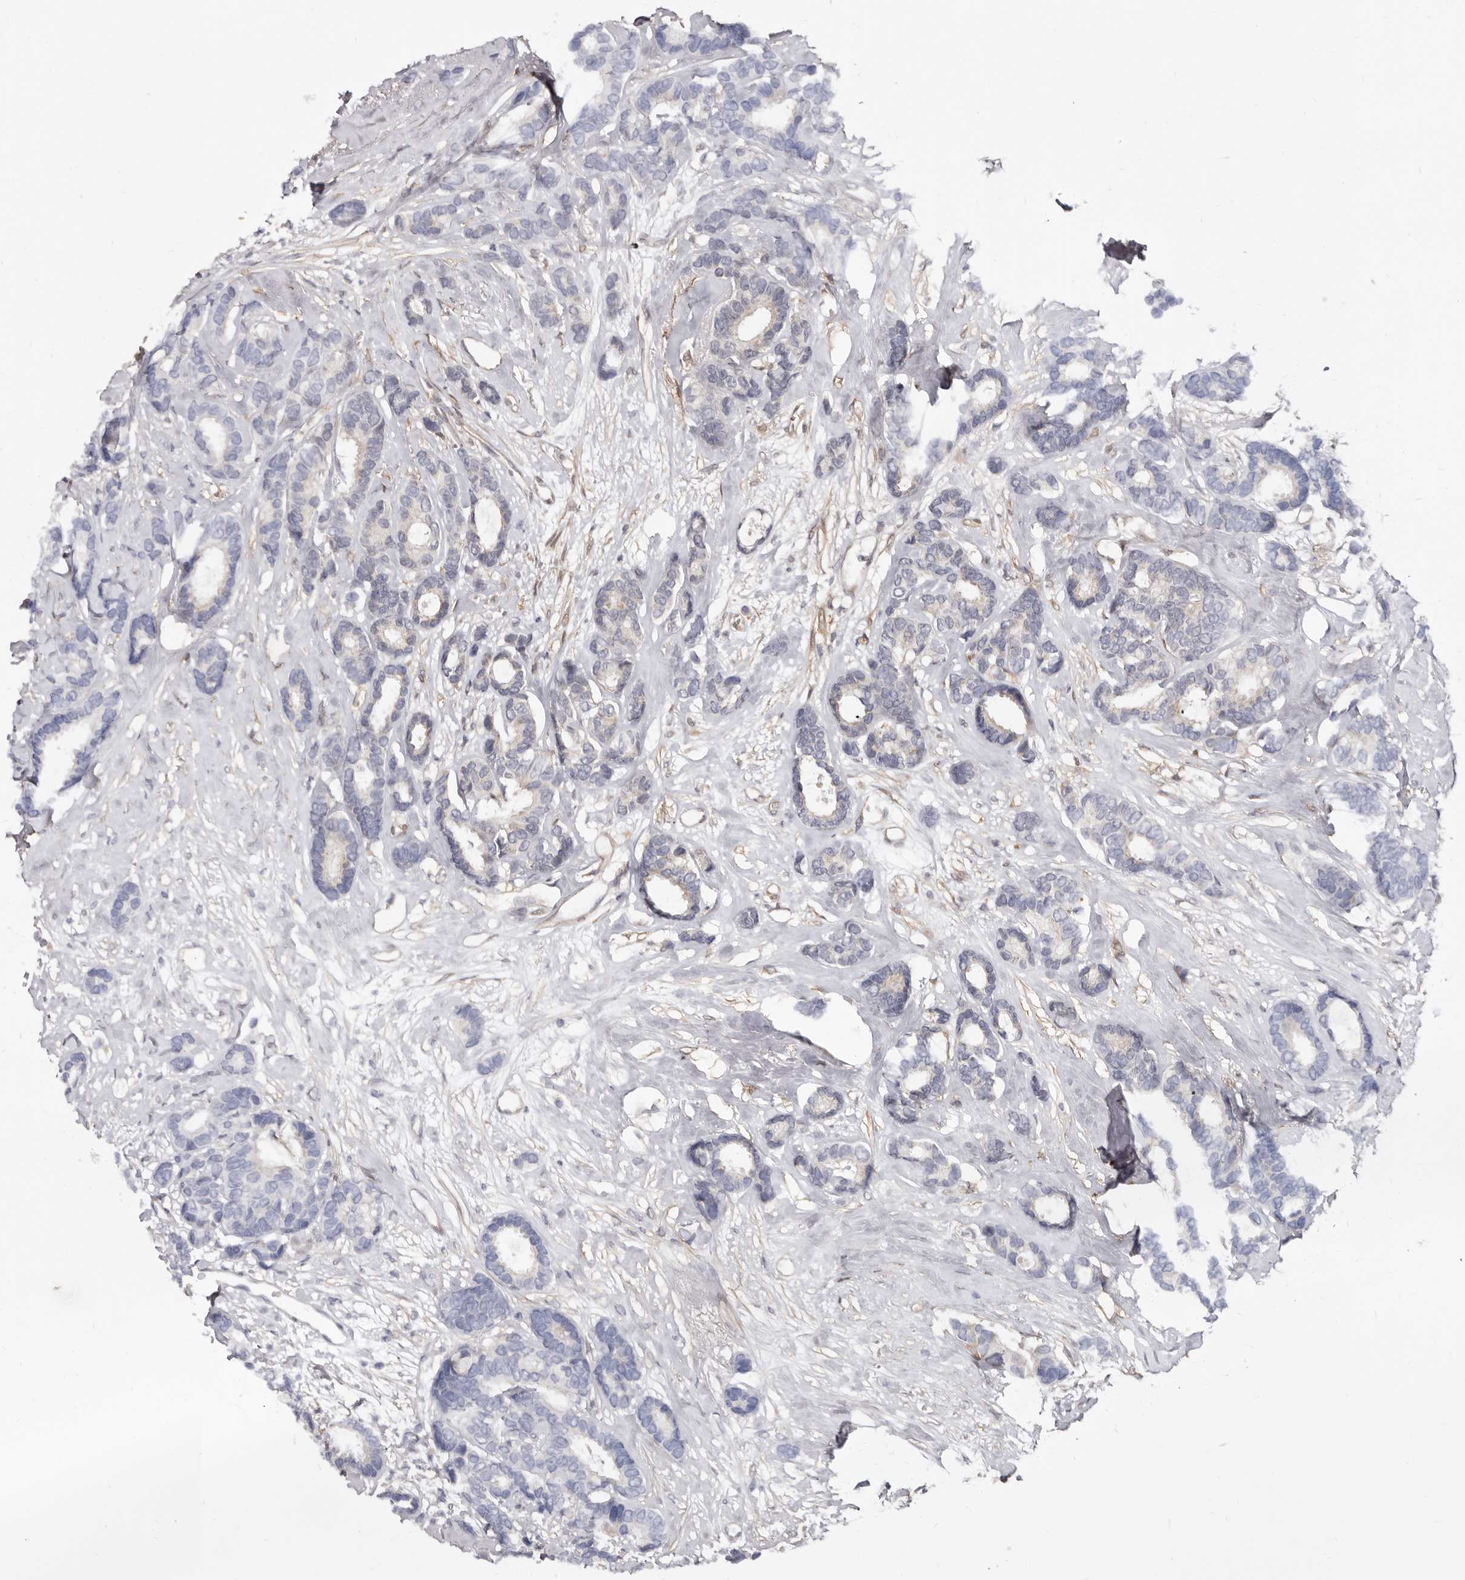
{"staining": {"intensity": "negative", "quantity": "none", "location": "none"}, "tissue": "breast cancer", "cell_type": "Tumor cells", "image_type": "cancer", "snomed": [{"axis": "morphology", "description": "Duct carcinoma"}, {"axis": "topography", "description": "Breast"}], "caption": "IHC photomicrograph of breast infiltrating ductal carcinoma stained for a protein (brown), which shows no staining in tumor cells.", "gene": "KHDRBS2", "patient": {"sex": "female", "age": 87}}